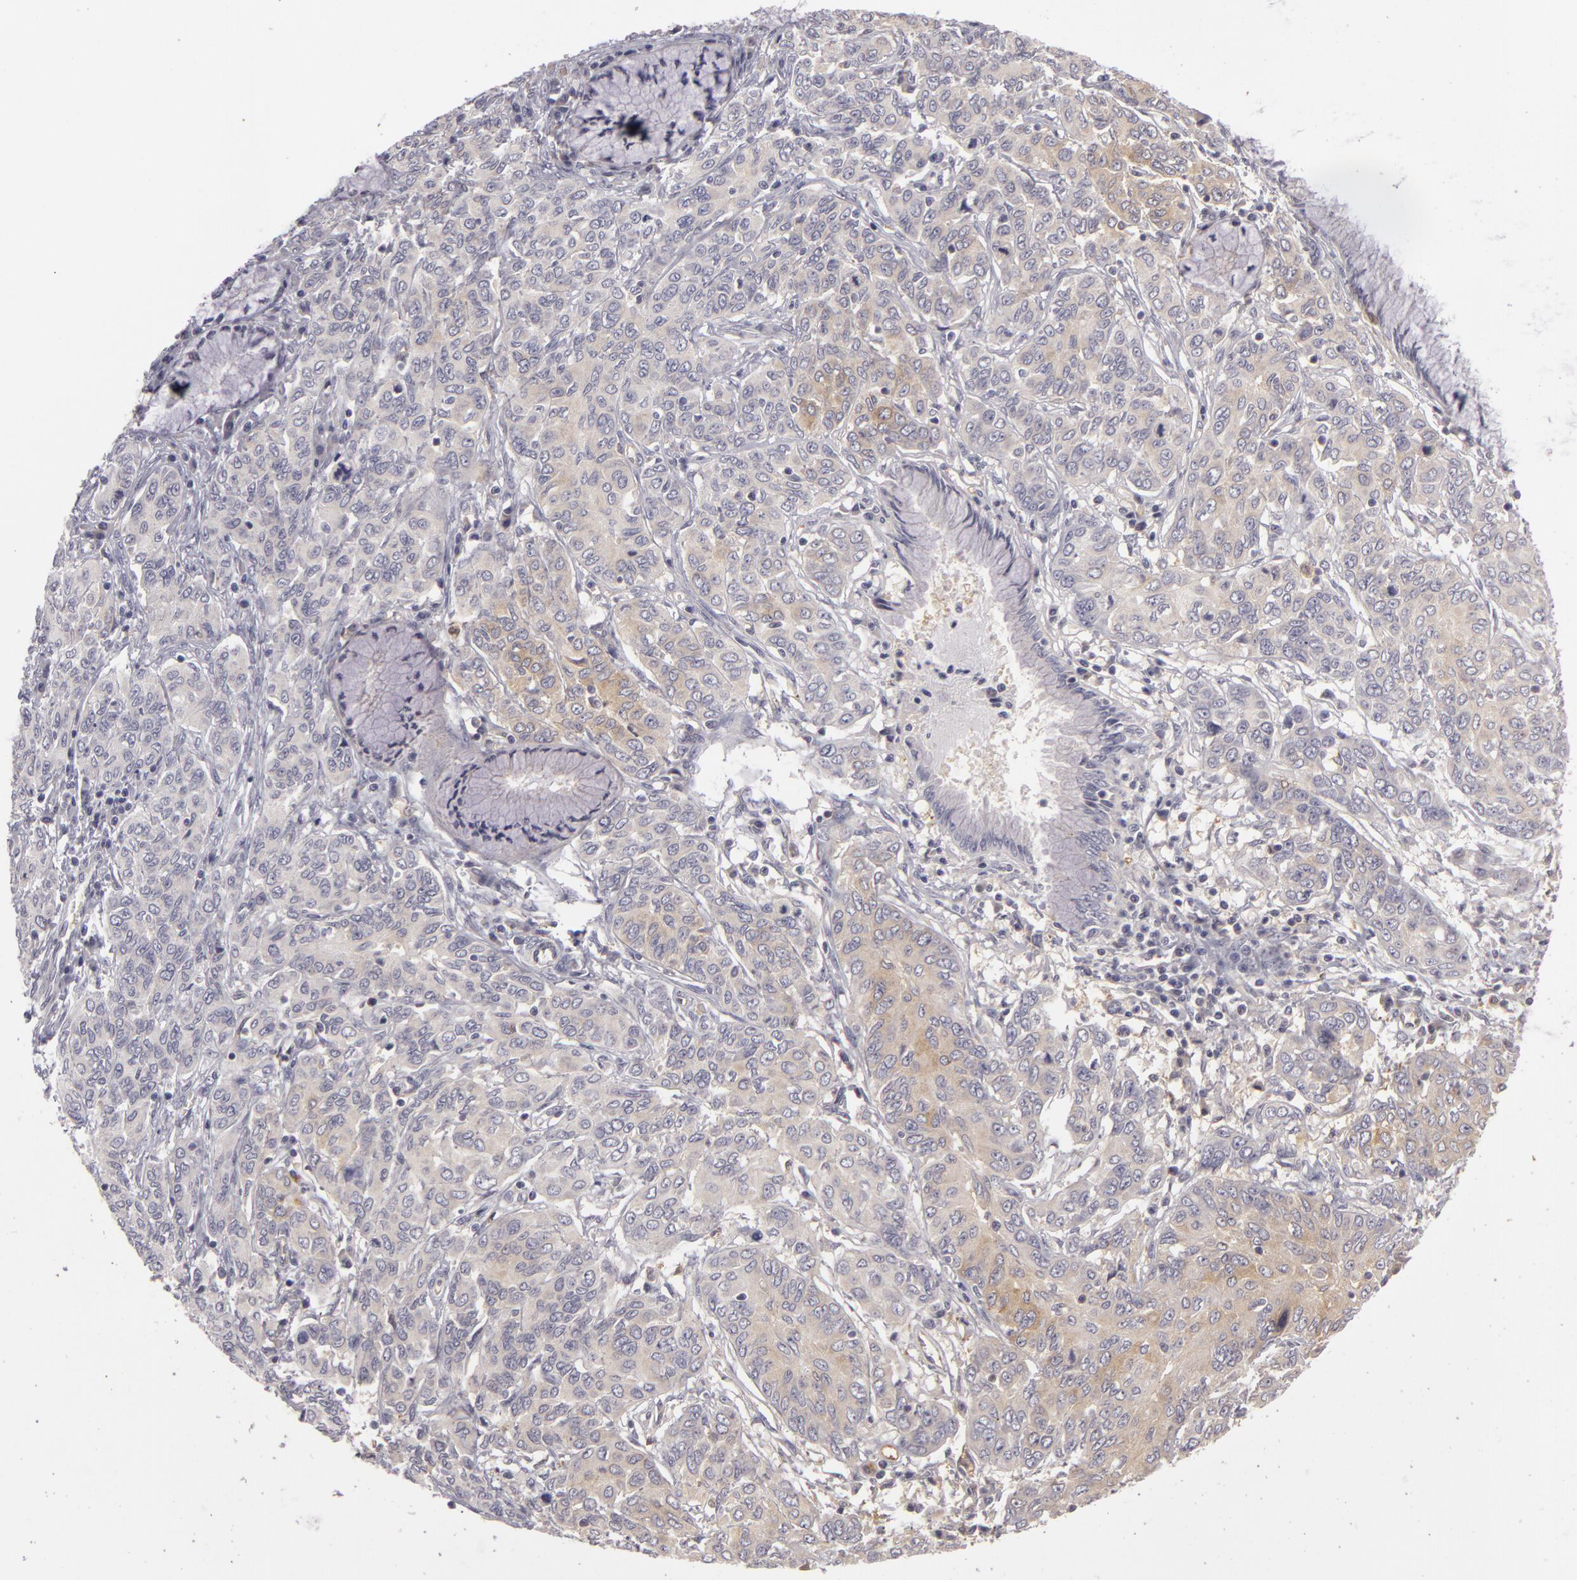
{"staining": {"intensity": "weak", "quantity": "<25%", "location": "cytoplasmic/membranous"}, "tissue": "cervical cancer", "cell_type": "Tumor cells", "image_type": "cancer", "snomed": [{"axis": "morphology", "description": "Squamous cell carcinoma, NOS"}, {"axis": "topography", "description": "Cervix"}], "caption": "Tumor cells are negative for brown protein staining in cervical cancer (squamous cell carcinoma).", "gene": "ZNF229", "patient": {"sex": "female", "age": 38}}